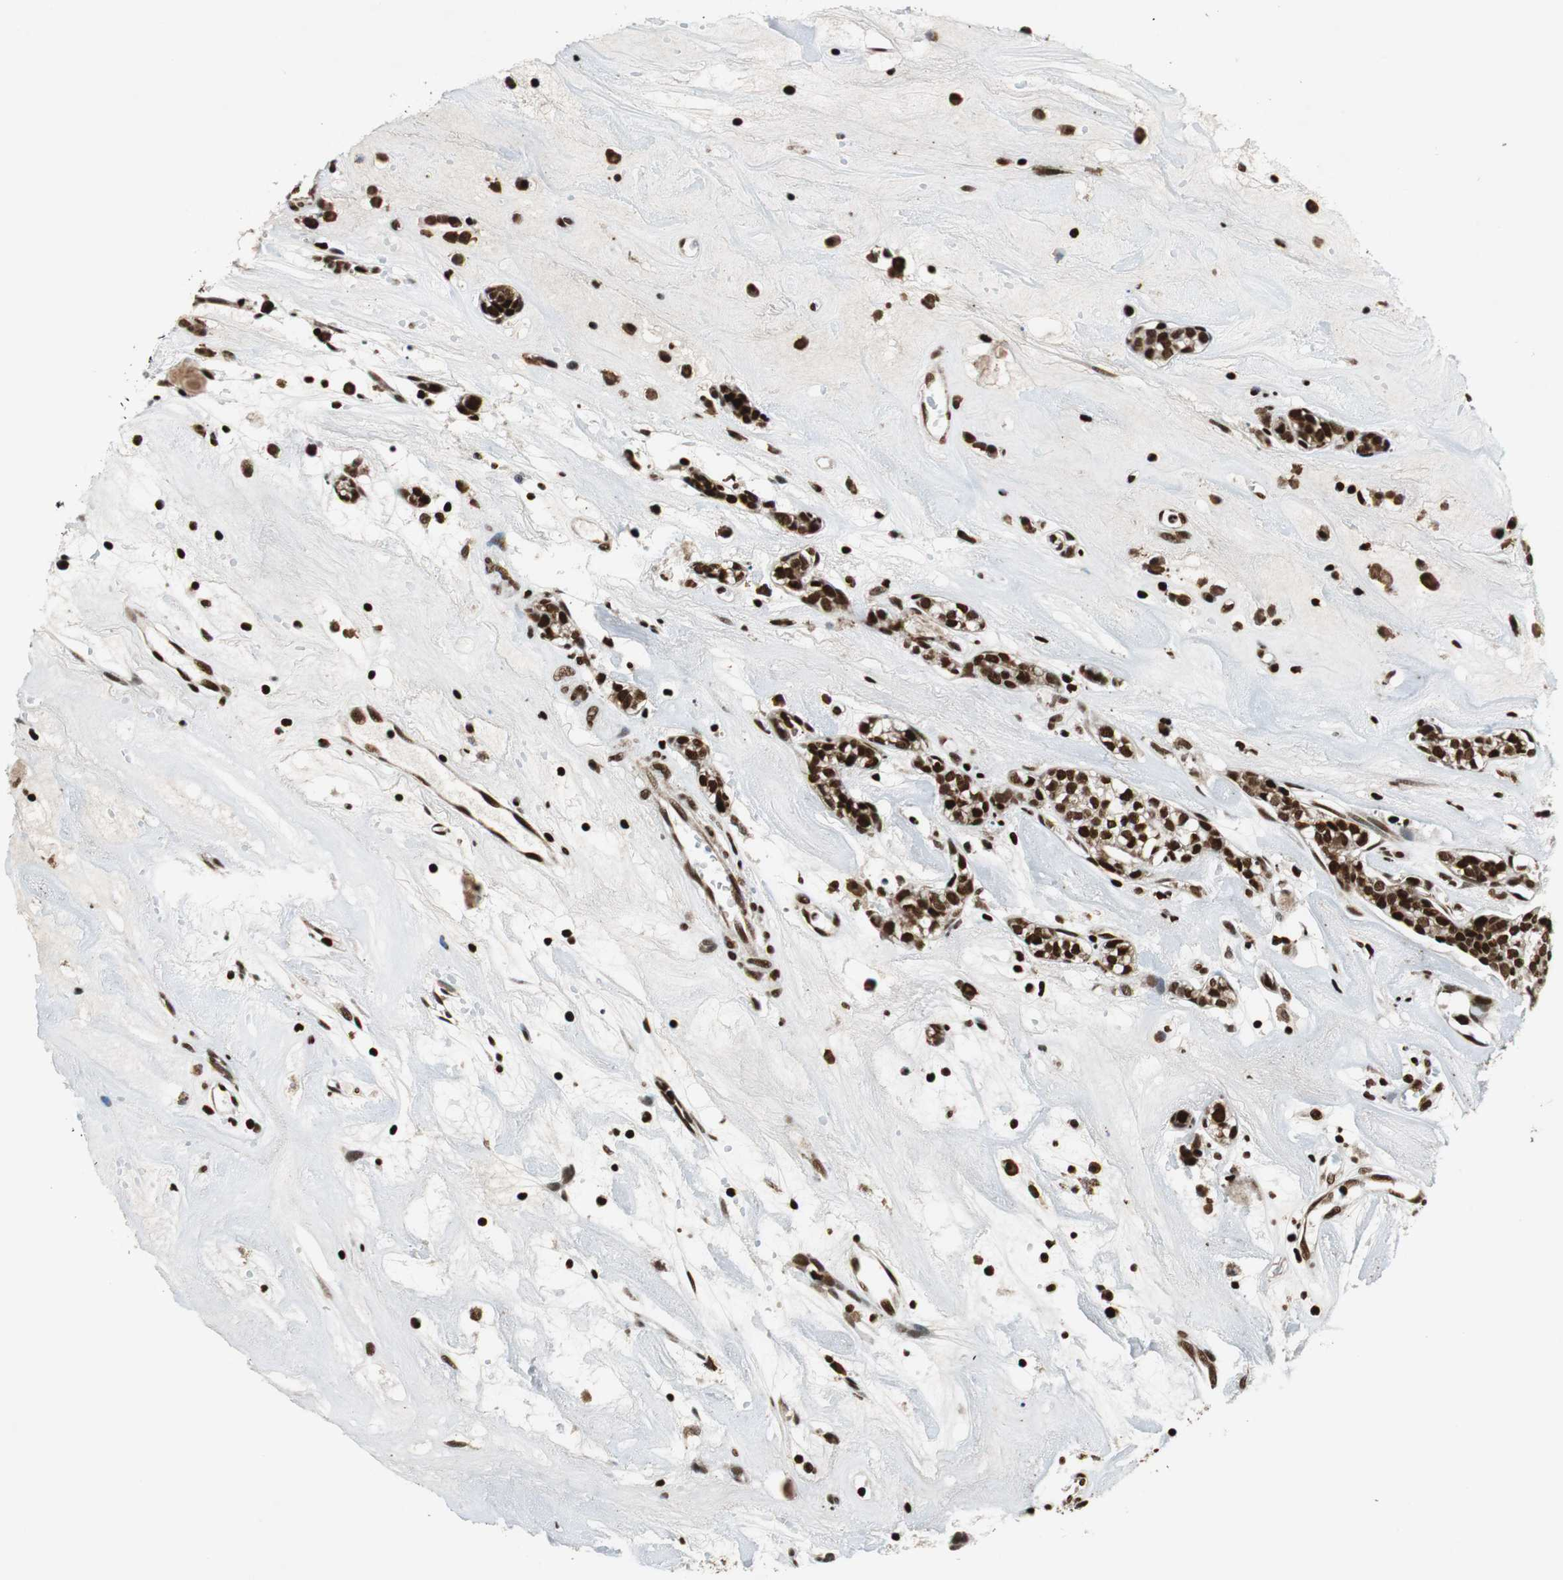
{"staining": {"intensity": "strong", "quantity": ">75%", "location": "nuclear"}, "tissue": "head and neck cancer", "cell_type": "Tumor cells", "image_type": "cancer", "snomed": [{"axis": "morphology", "description": "Adenocarcinoma, NOS"}, {"axis": "topography", "description": "Salivary gland"}, {"axis": "topography", "description": "Head-Neck"}], "caption": "The histopathology image displays immunohistochemical staining of head and neck adenocarcinoma. There is strong nuclear positivity is appreciated in approximately >75% of tumor cells. (IHC, brightfield microscopy, high magnification).", "gene": "HDAC1", "patient": {"sex": "female", "age": 65}}